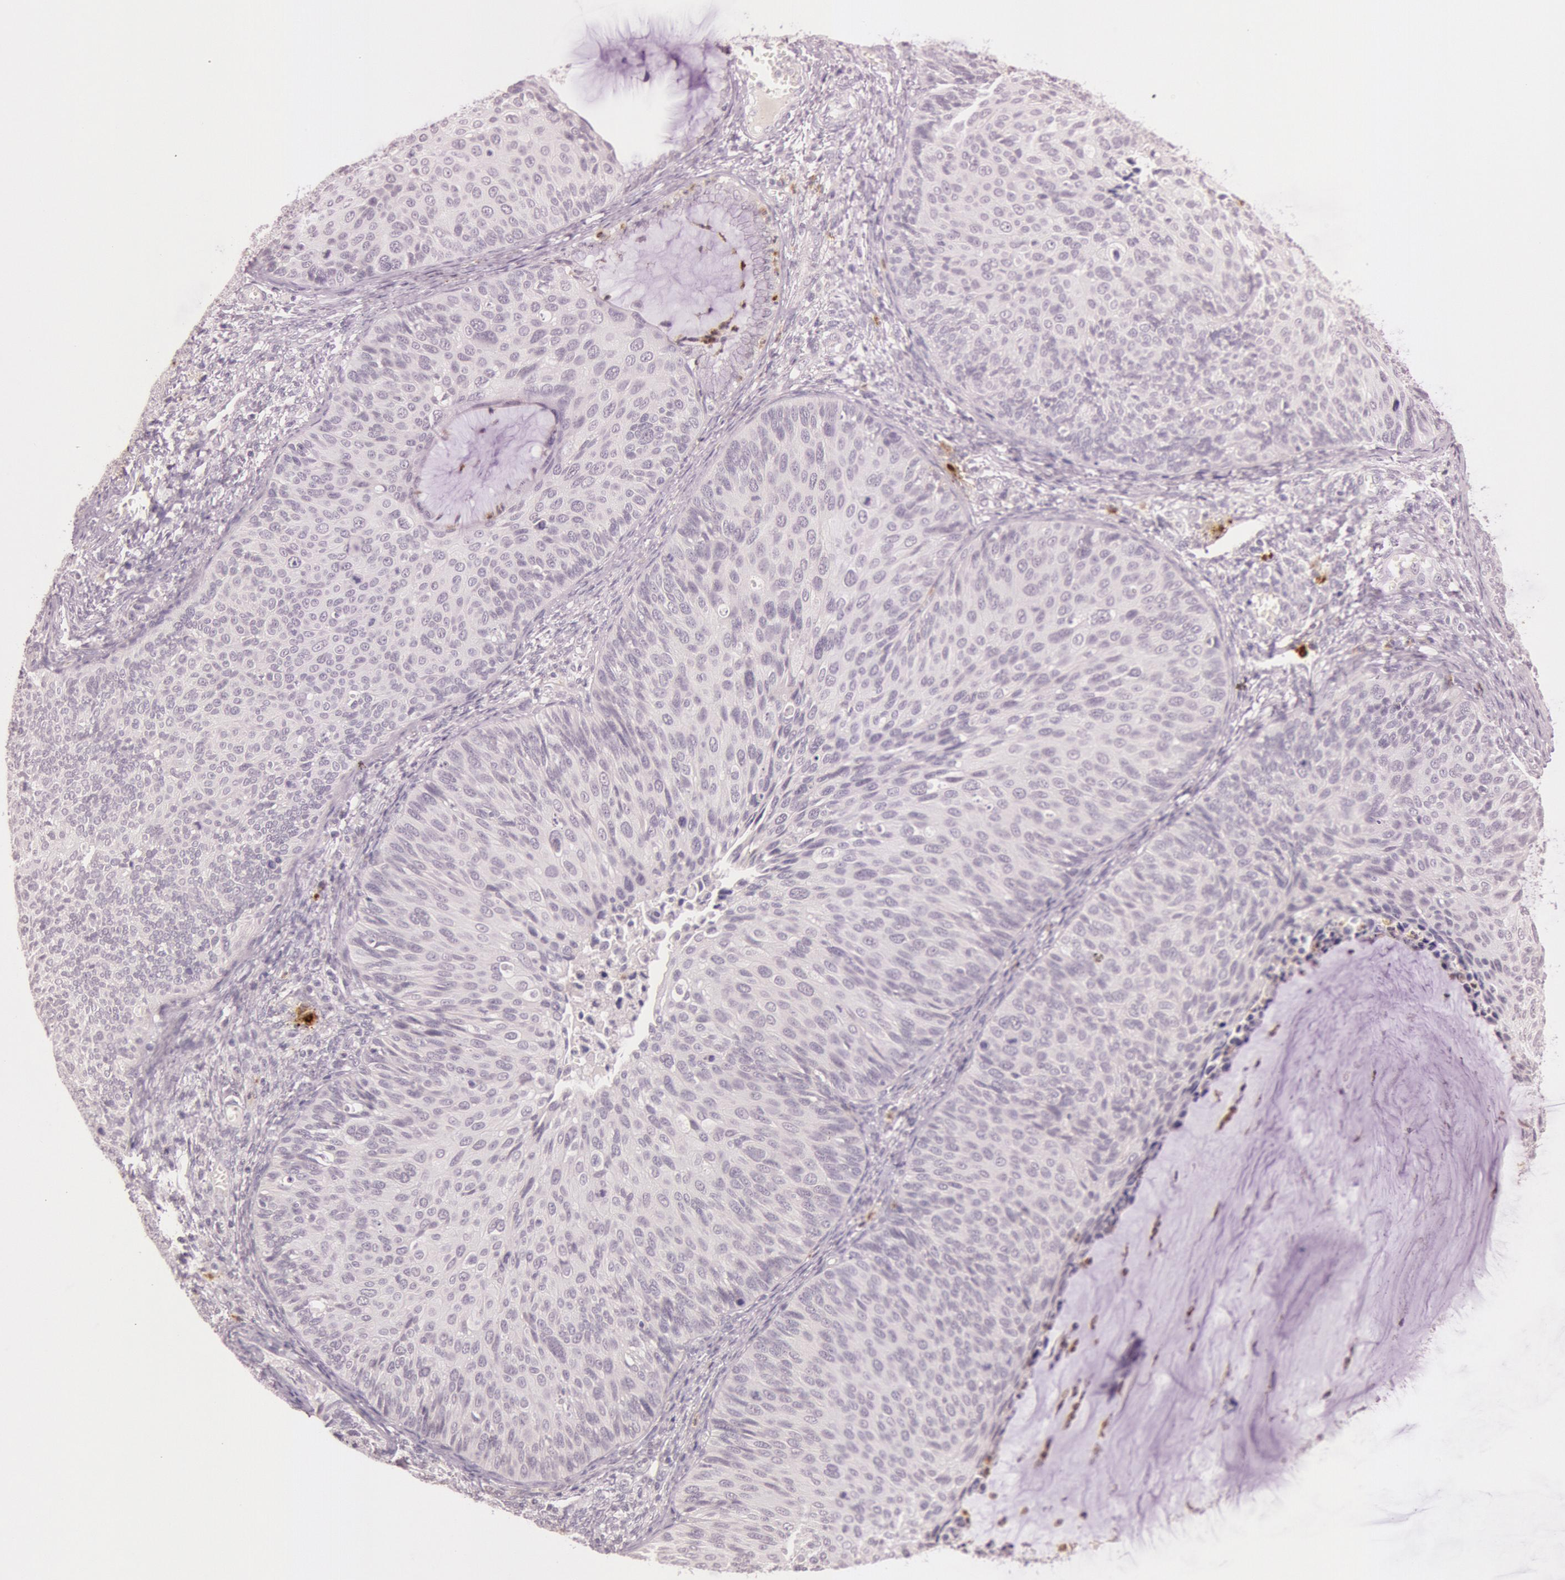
{"staining": {"intensity": "negative", "quantity": "none", "location": "none"}, "tissue": "cervical cancer", "cell_type": "Tumor cells", "image_type": "cancer", "snomed": [{"axis": "morphology", "description": "Squamous cell carcinoma, NOS"}, {"axis": "topography", "description": "Cervix"}], "caption": "Tumor cells show no significant expression in squamous cell carcinoma (cervical). (Immunohistochemistry, brightfield microscopy, high magnification).", "gene": "KDM6A", "patient": {"sex": "female", "age": 36}}